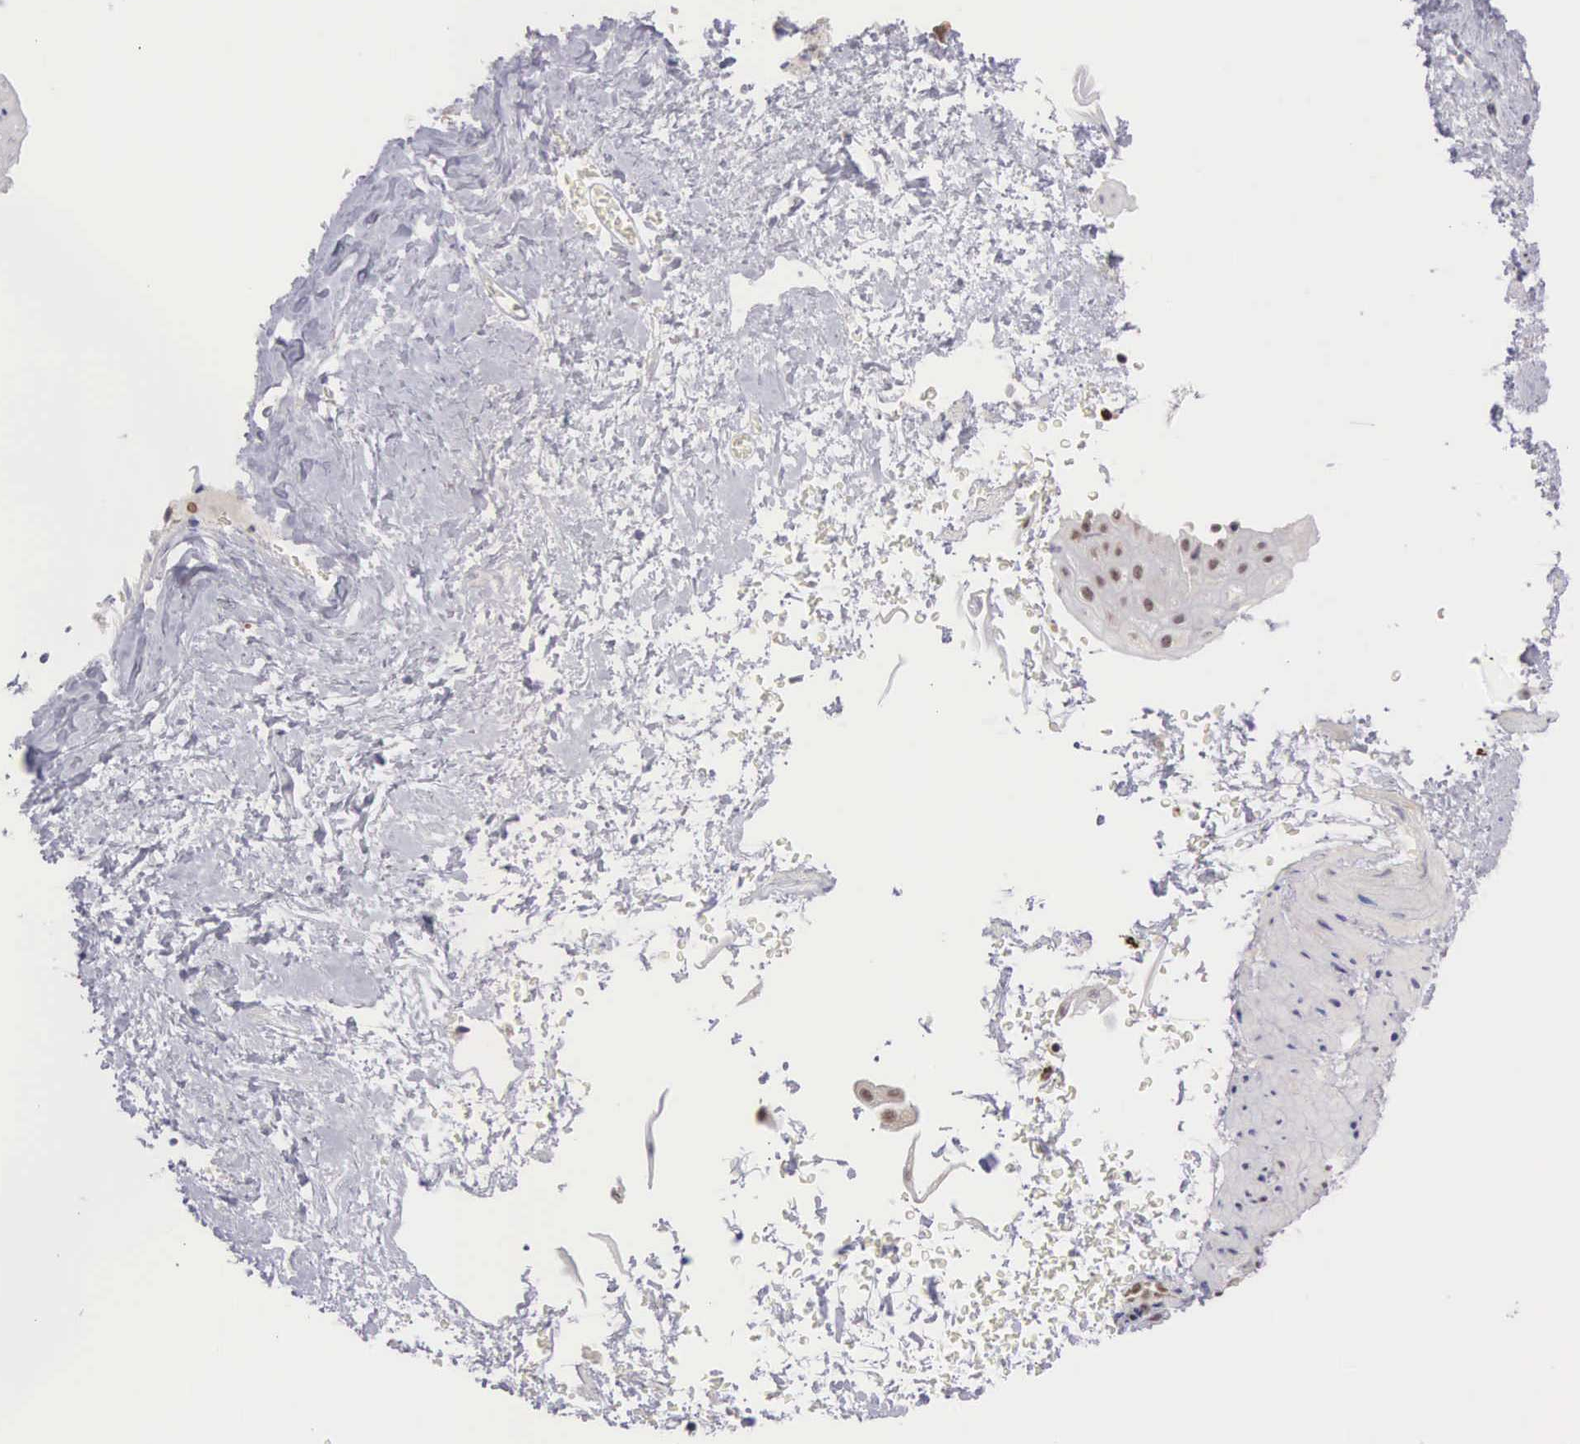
{"staining": {"intensity": "moderate", "quantity": "25%-75%", "location": "nuclear"}, "tissue": "esophagus", "cell_type": "Squamous epithelial cells", "image_type": "normal", "snomed": [{"axis": "morphology", "description": "Normal tissue, NOS"}, {"axis": "topography", "description": "Esophagus"}], "caption": "The image shows staining of benign esophagus, revealing moderate nuclear protein staining (brown color) within squamous epithelial cells. The protein is shown in brown color, while the nuclei are stained blue.", "gene": "GRK3", "patient": {"sex": "female", "age": 61}}